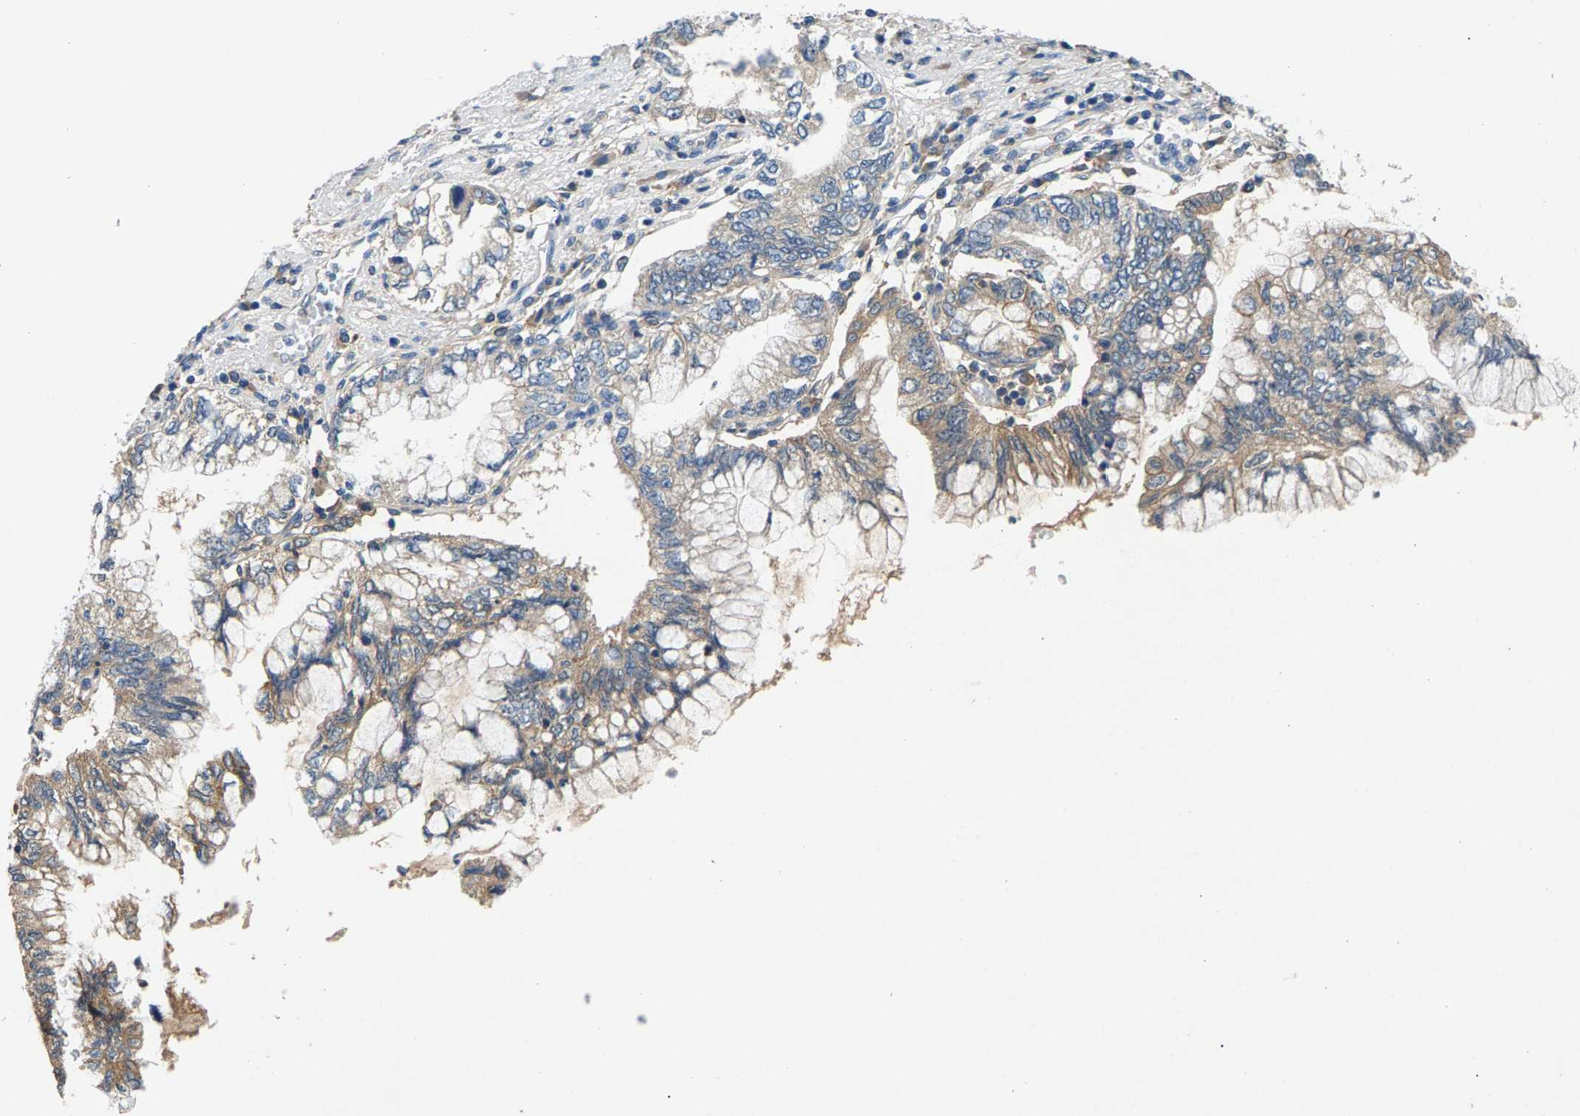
{"staining": {"intensity": "moderate", "quantity": "25%-75%", "location": "cytoplasmic/membranous"}, "tissue": "pancreatic cancer", "cell_type": "Tumor cells", "image_type": "cancer", "snomed": [{"axis": "morphology", "description": "Adenocarcinoma, NOS"}, {"axis": "topography", "description": "Pancreas"}], "caption": "Protein staining of adenocarcinoma (pancreatic) tissue demonstrates moderate cytoplasmic/membranous expression in approximately 25%-75% of tumor cells.", "gene": "NT5C", "patient": {"sex": "female", "age": 73}}